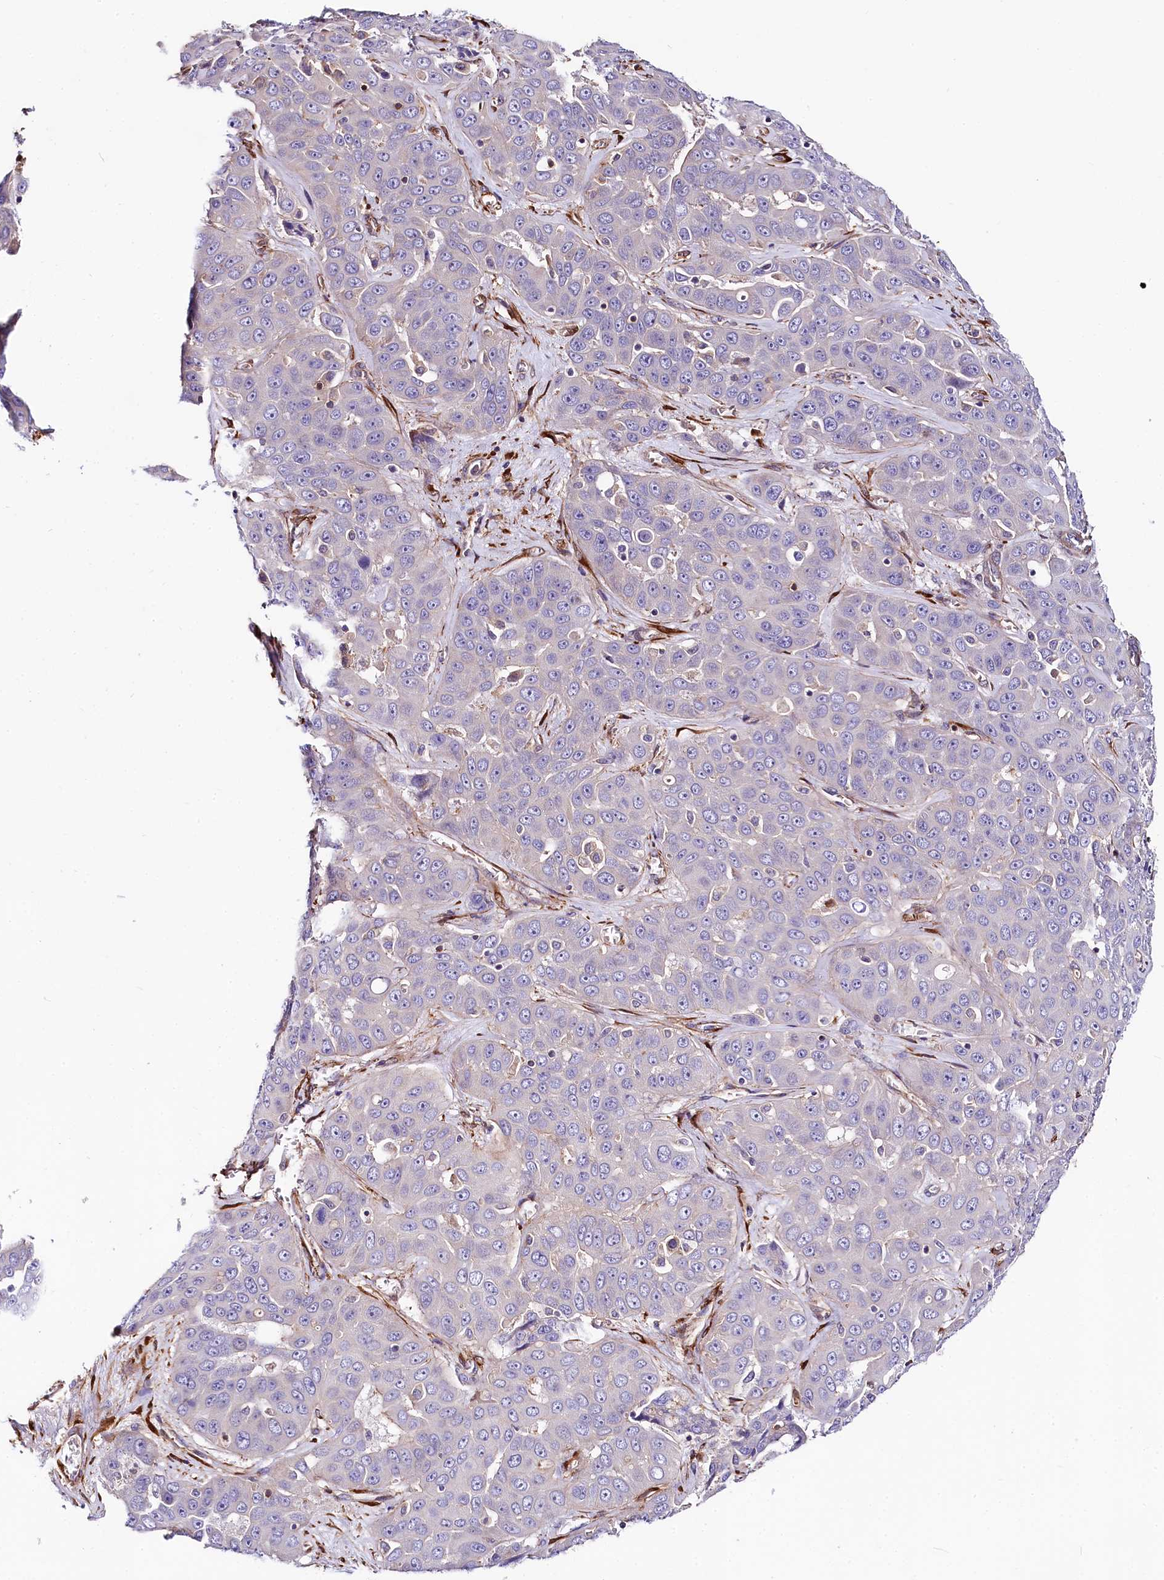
{"staining": {"intensity": "negative", "quantity": "none", "location": "none"}, "tissue": "liver cancer", "cell_type": "Tumor cells", "image_type": "cancer", "snomed": [{"axis": "morphology", "description": "Cholangiocarcinoma"}, {"axis": "topography", "description": "Liver"}], "caption": "This micrograph is of liver cholangiocarcinoma stained with immunohistochemistry to label a protein in brown with the nuclei are counter-stained blue. There is no staining in tumor cells.", "gene": "FCHSD2", "patient": {"sex": "female", "age": 52}}